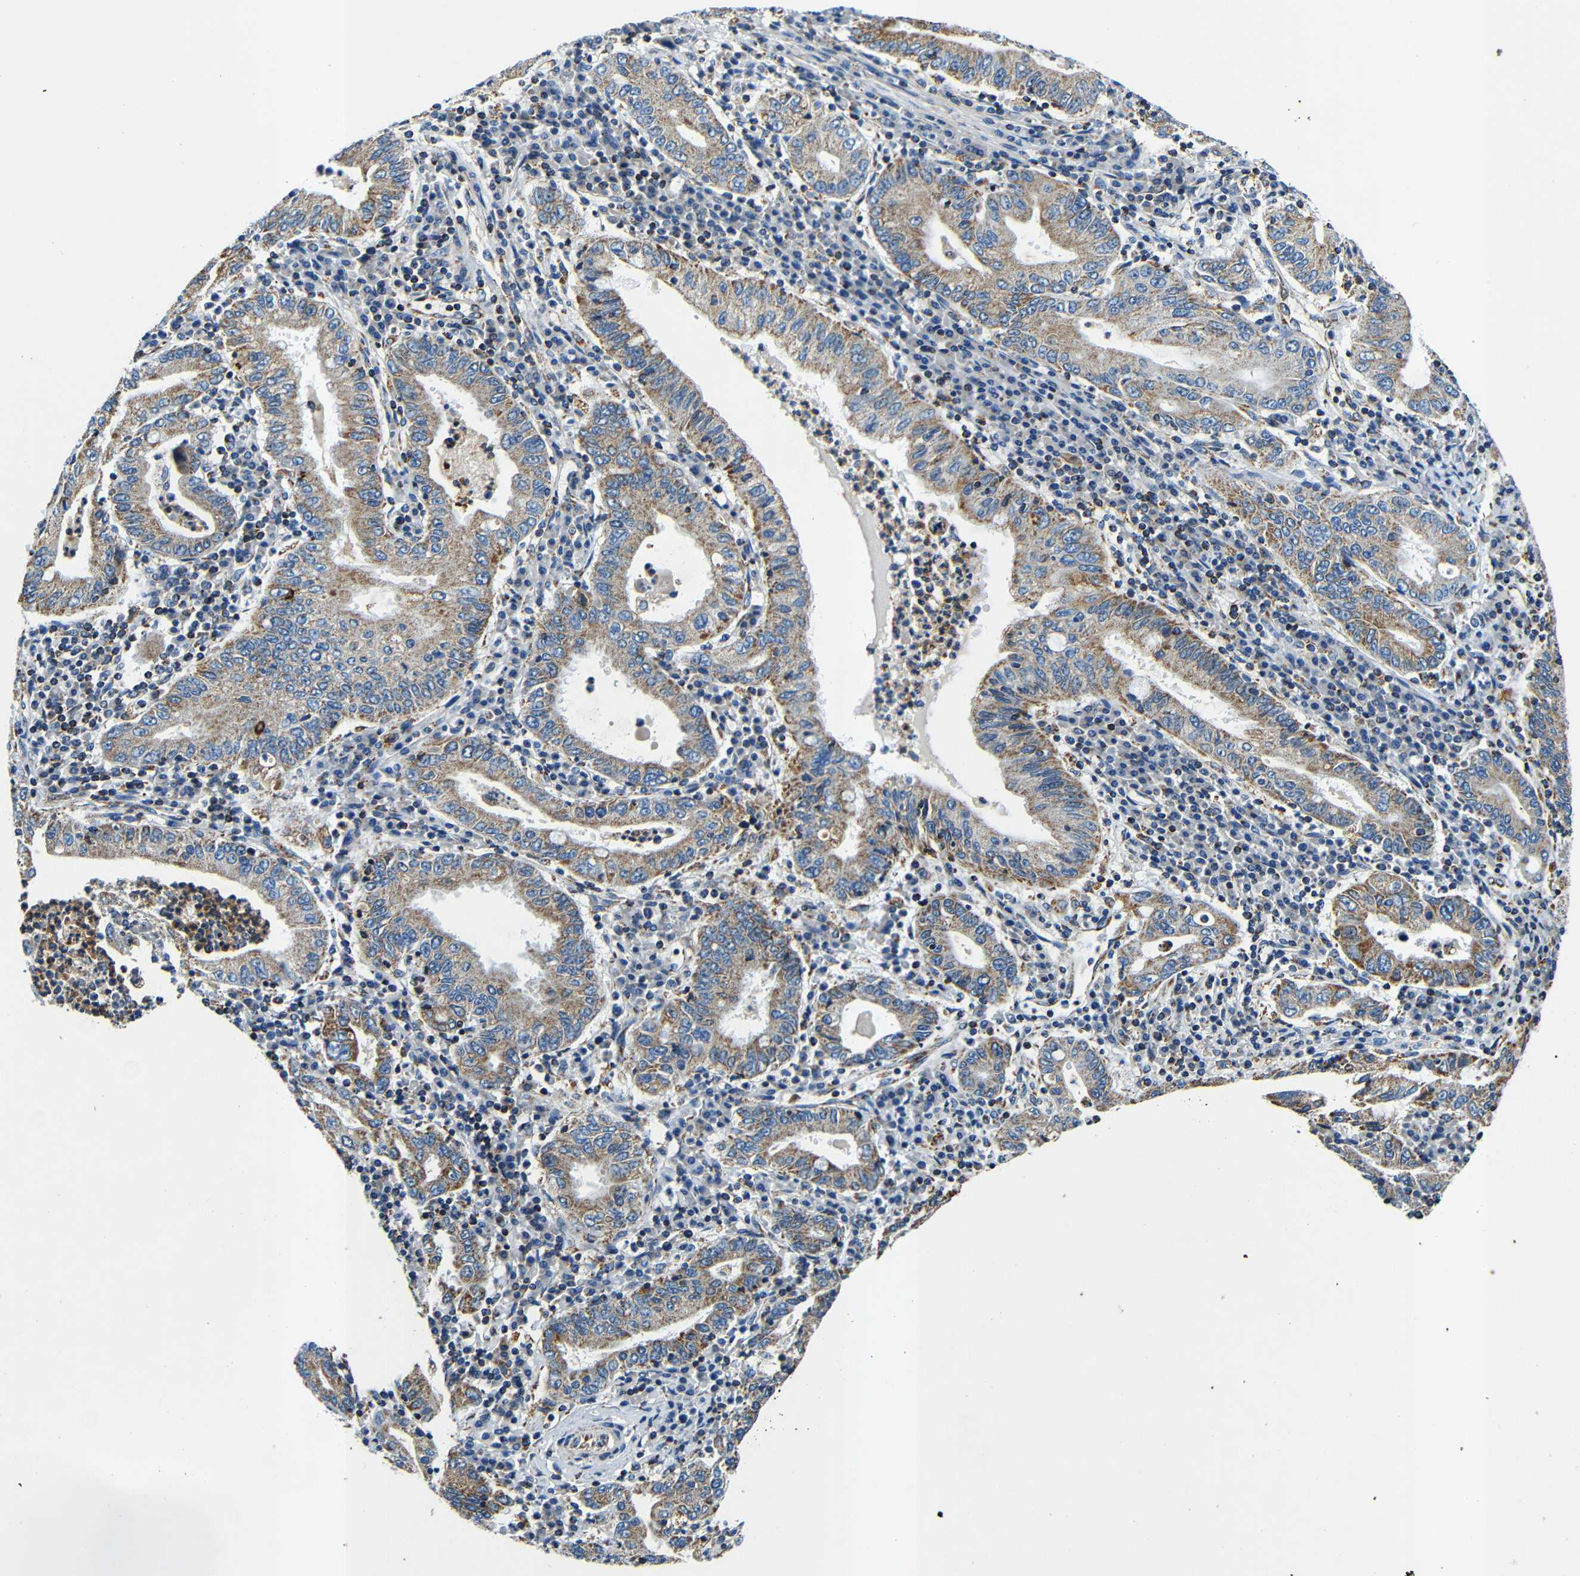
{"staining": {"intensity": "moderate", "quantity": ">75%", "location": "cytoplasmic/membranous"}, "tissue": "stomach cancer", "cell_type": "Tumor cells", "image_type": "cancer", "snomed": [{"axis": "morphology", "description": "Normal tissue, NOS"}, {"axis": "morphology", "description": "Adenocarcinoma, NOS"}, {"axis": "topography", "description": "Esophagus"}, {"axis": "topography", "description": "Stomach, upper"}, {"axis": "topography", "description": "Peripheral nerve tissue"}], "caption": "The image displays a brown stain indicating the presence of a protein in the cytoplasmic/membranous of tumor cells in stomach cancer.", "gene": "GALNT18", "patient": {"sex": "male", "age": 62}}